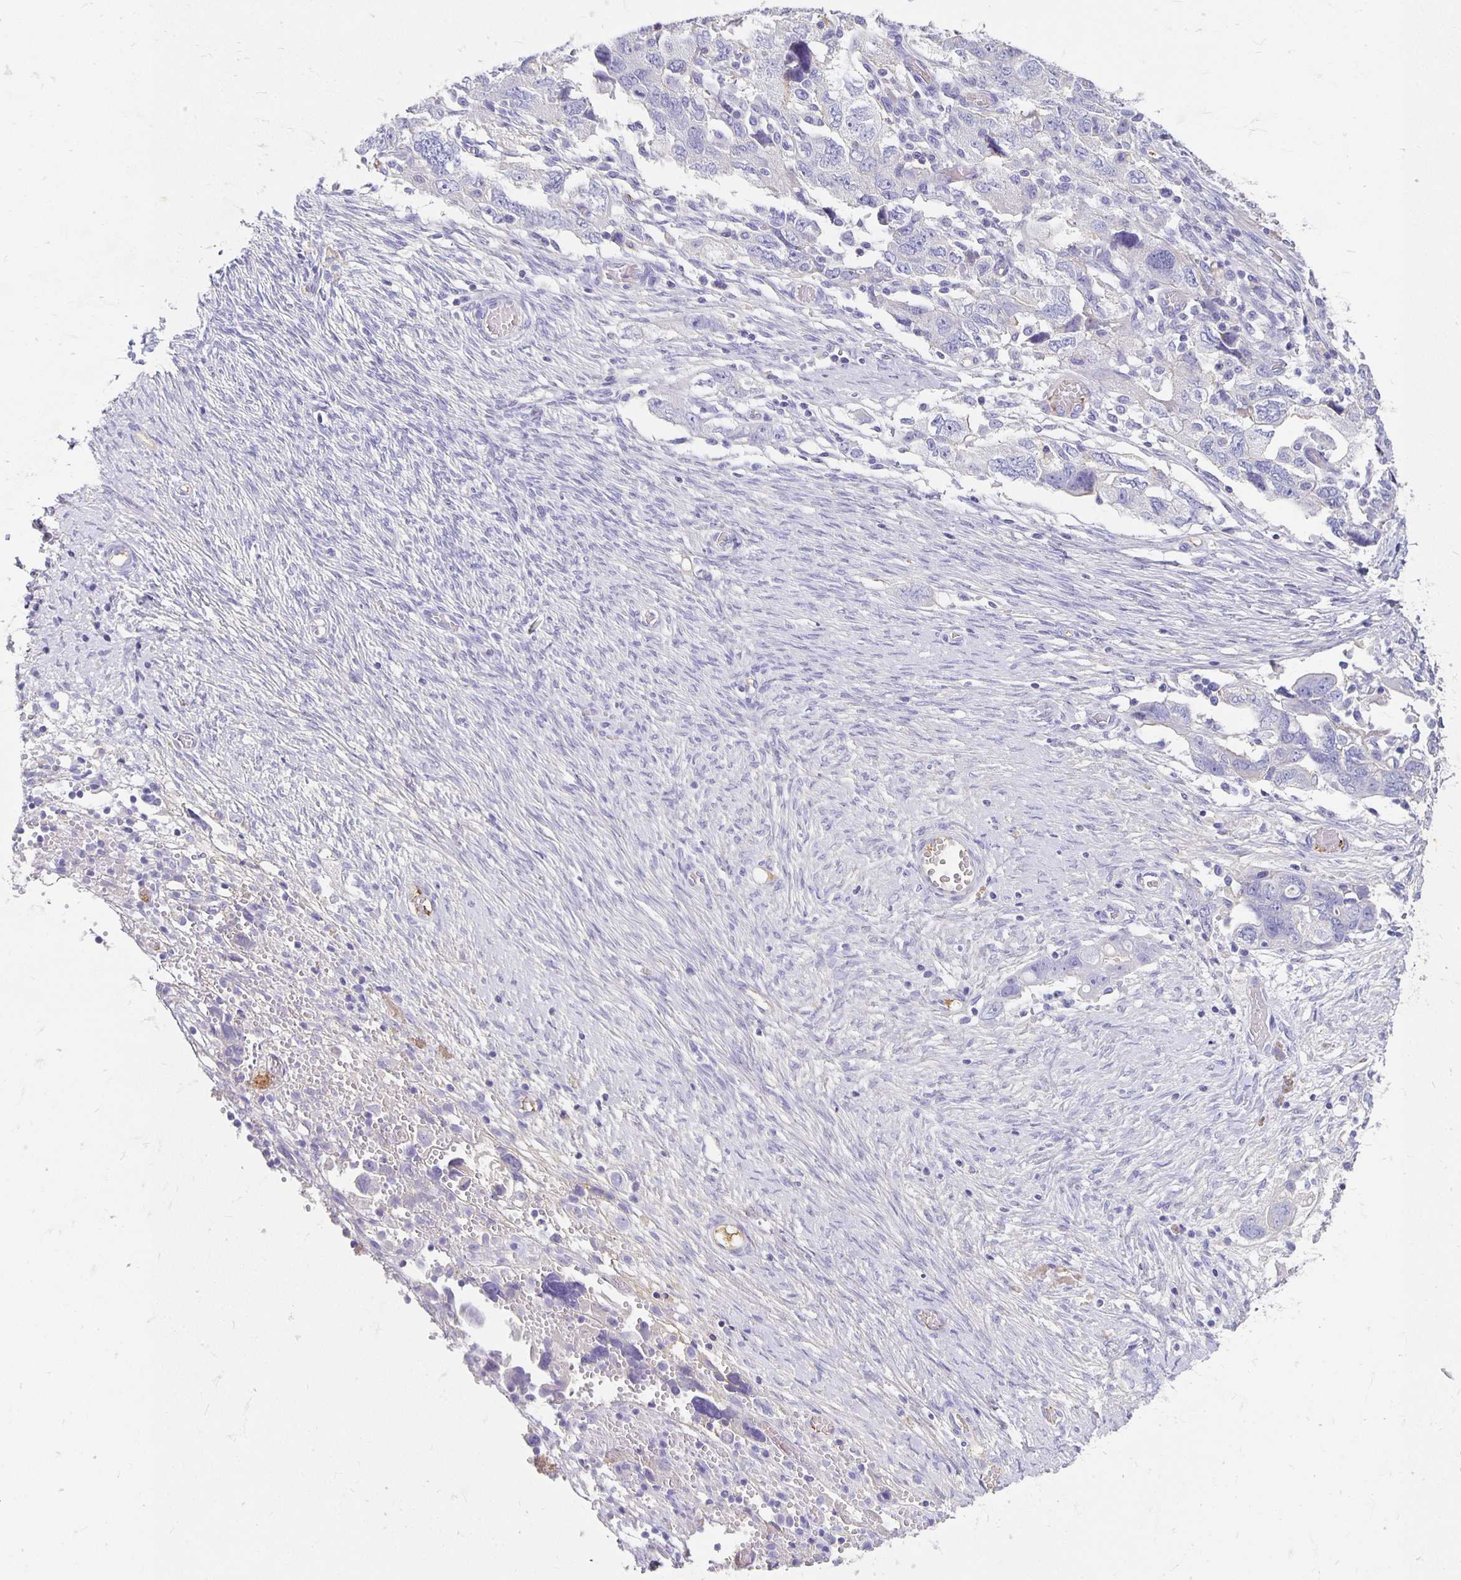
{"staining": {"intensity": "negative", "quantity": "none", "location": "none"}, "tissue": "ovarian cancer", "cell_type": "Tumor cells", "image_type": "cancer", "snomed": [{"axis": "morphology", "description": "Carcinoma, NOS"}, {"axis": "morphology", "description": "Cystadenocarcinoma, serous, NOS"}, {"axis": "topography", "description": "Ovary"}], "caption": "This is an IHC image of human ovarian serous cystadenocarcinoma. There is no expression in tumor cells.", "gene": "APOB", "patient": {"sex": "female", "age": 69}}